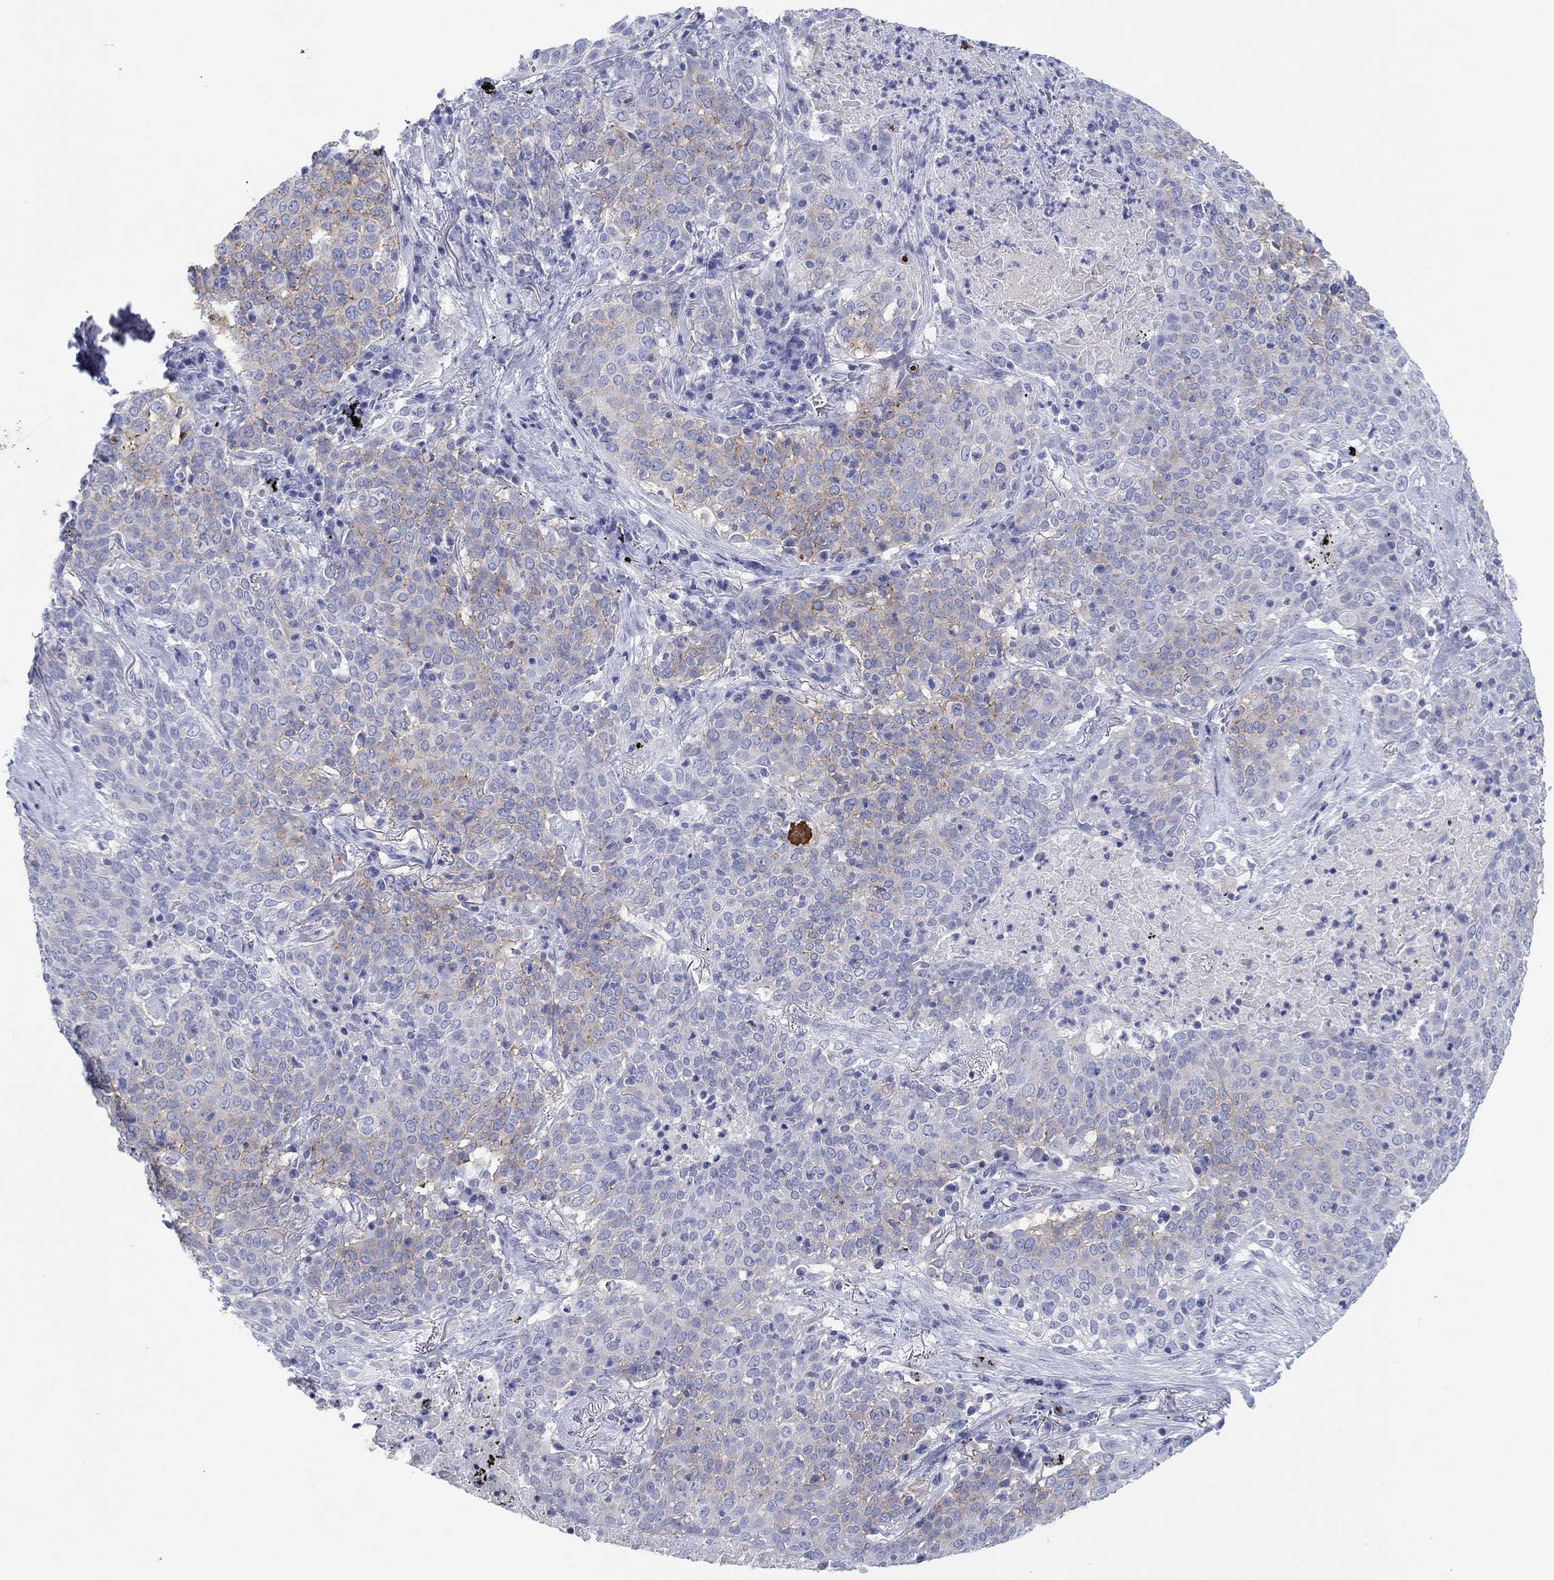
{"staining": {"intensity": "negative", "quantity": "none", "location": "none"}, "tissue": "lung cancer", "cell_type": "Tumor cells", "image_type": "cancer", "snomed": [{"axis": "morphology", "description": "Squamous cell carcinoma, NOS"}, {"axis": "topography", "description": "Lung"}], "caption": "Immunohistochemical staining of human lung squamous cell carcinoma demonstrates no significant staining in tumor cells. Nuclei are stained in blue.", "gene": "ATP1B1", "patient": {"sex": "male", "age": 82}}